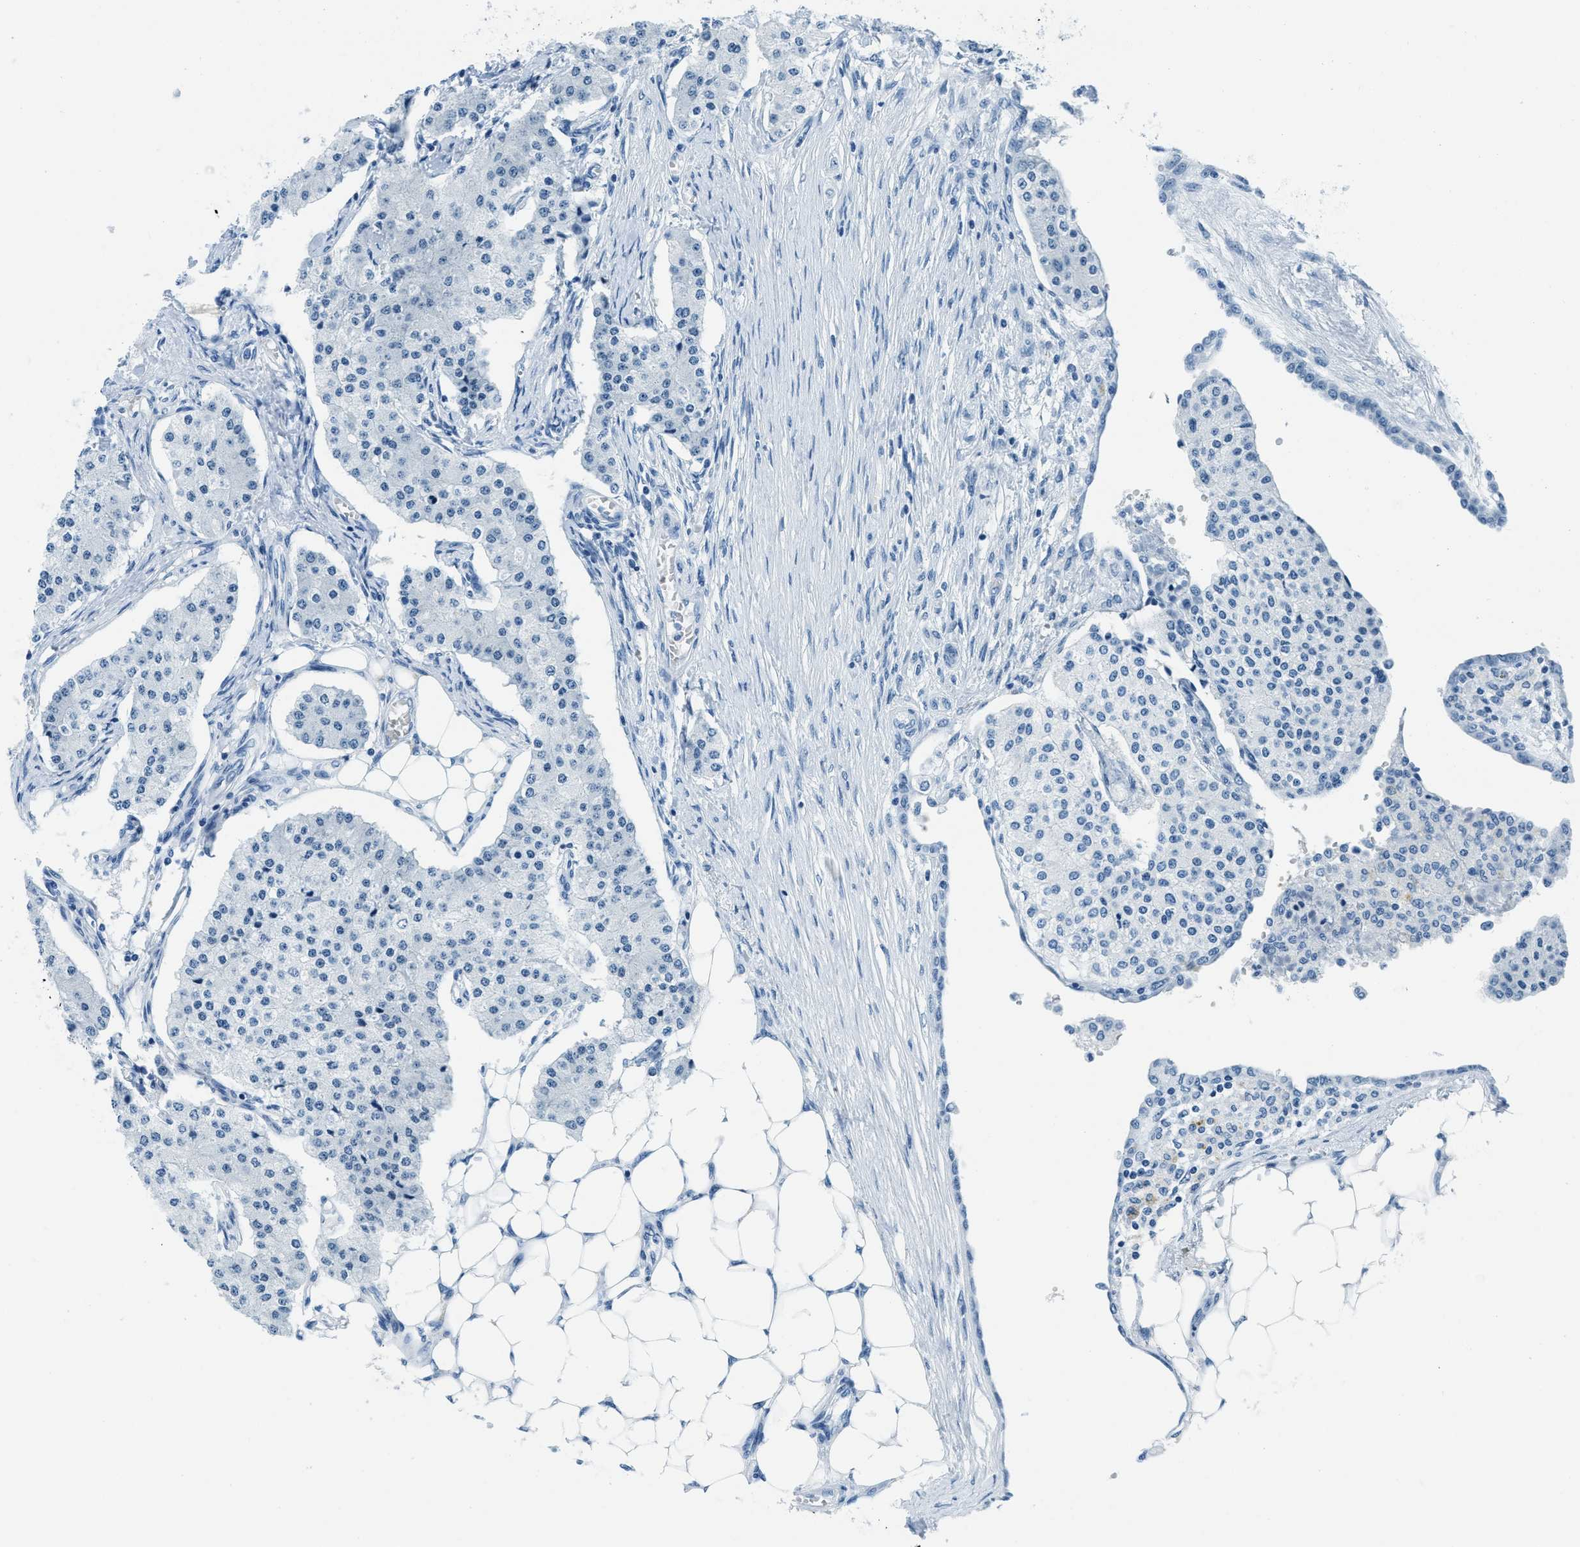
{"staining": {"intensity": "negative", "quantity": "none", "location": "none"}, "tissue": "carcinoid", "cell_type": "Tumor cells", "image_type": "cancer", "snomed": [{"axis": "morphology", "description": "Carcinoid, malignant, NOS"}, {"axis": "topography", "description": "Colon"}], "caption": "Tumor cells show no significant protein staining in carcinoid.", "gene": "PLA2G2A", "patient": {"sex": "female", "age": 52}}